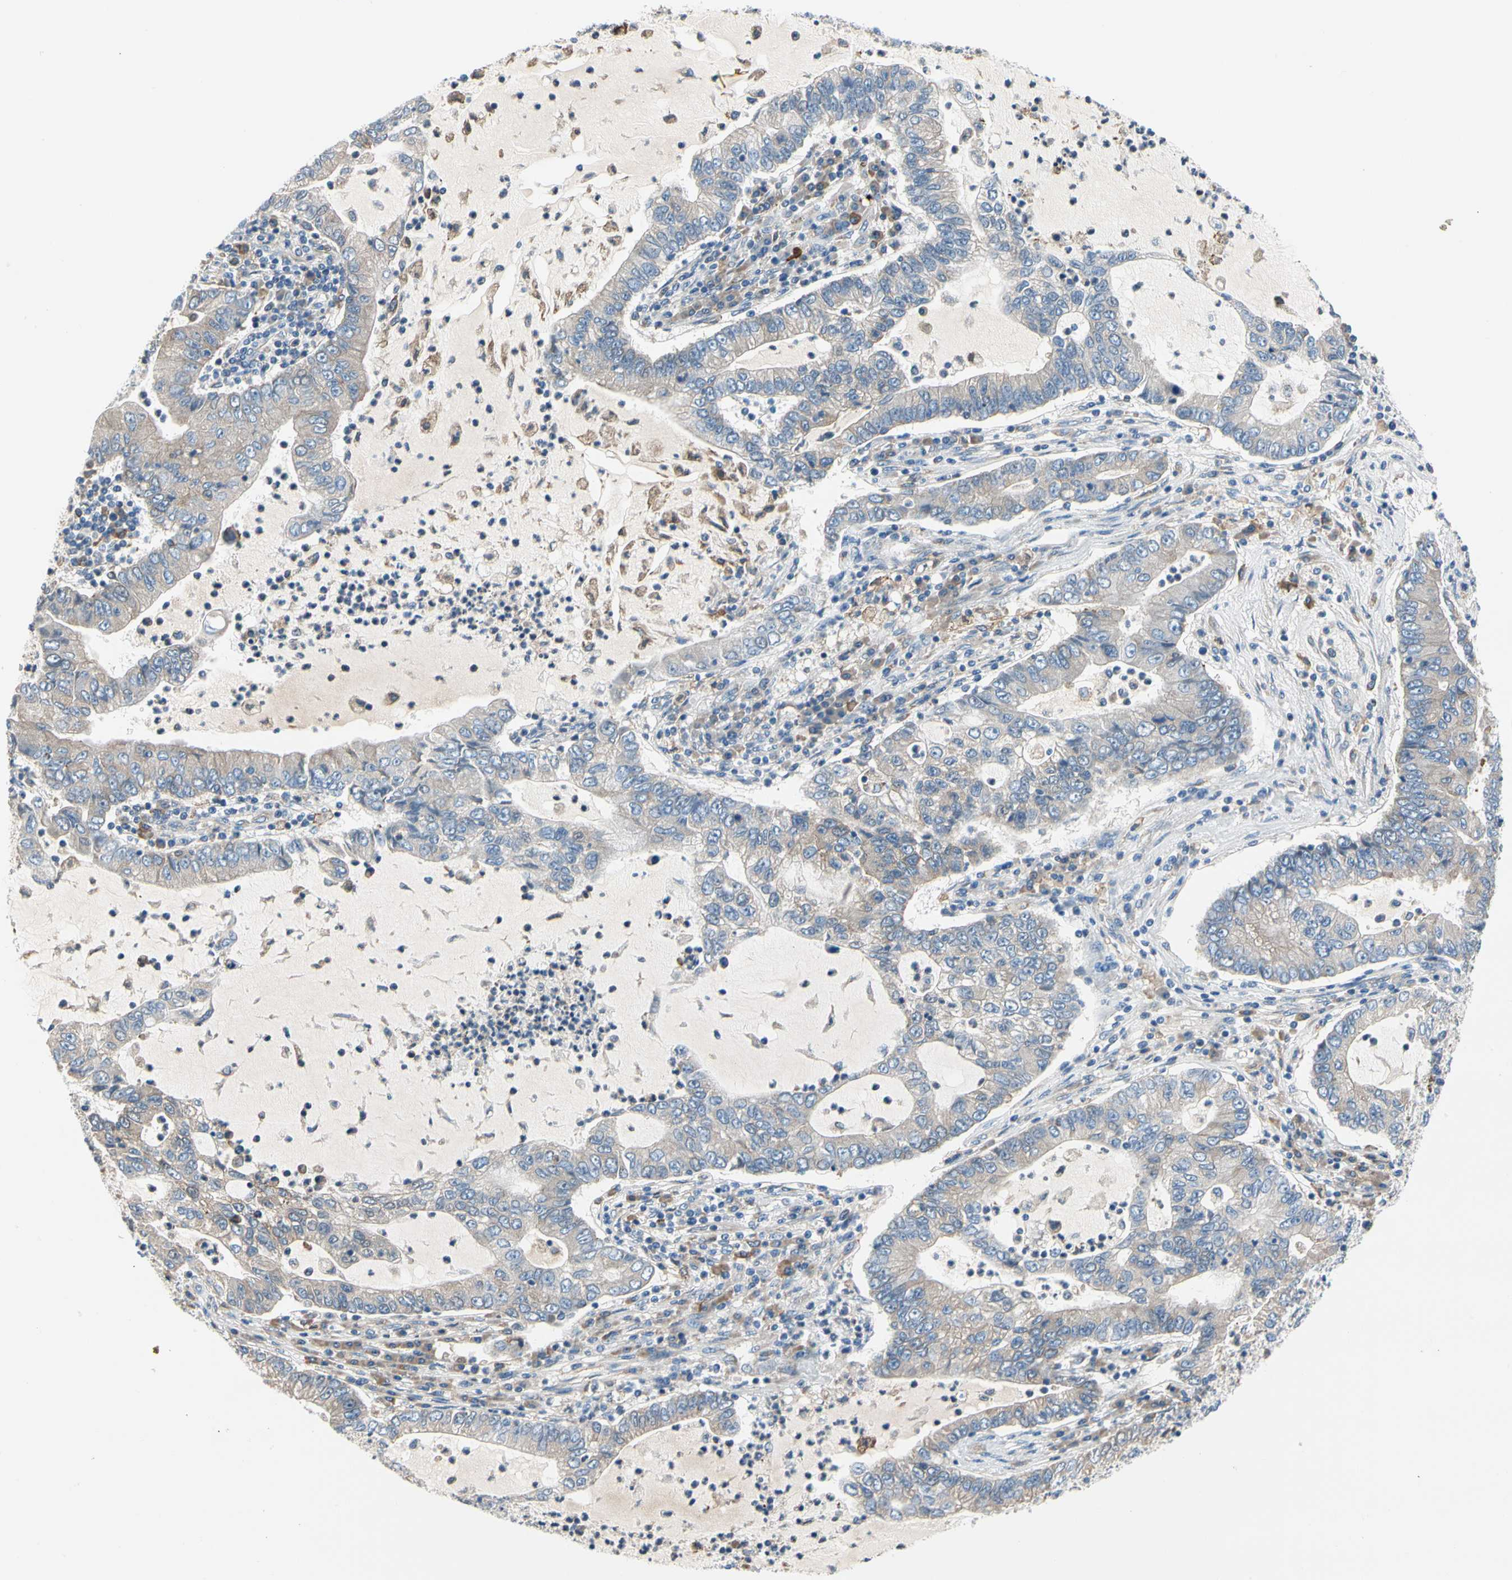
{"staining": {"intensity": "weak", "quantity": "<25%", "location": "cytoplasmic/membranous"}, "tissue": "lung cancer", "cell_type": "Tumor cells", "image_type": "cancer", "snomed": [{"axis": "morphology", "description": "Adenocarcinoma, NOS"}, {"axis": "topography", "description": "Lung"}], "caption": "This is an immunohistochemistry (IHC) photomicrograph of adenocarcinoma (lung). There is no positivity in tumor cells.", "gene": "STXBP1", "patient": {"sex": "female", "age": 51}}